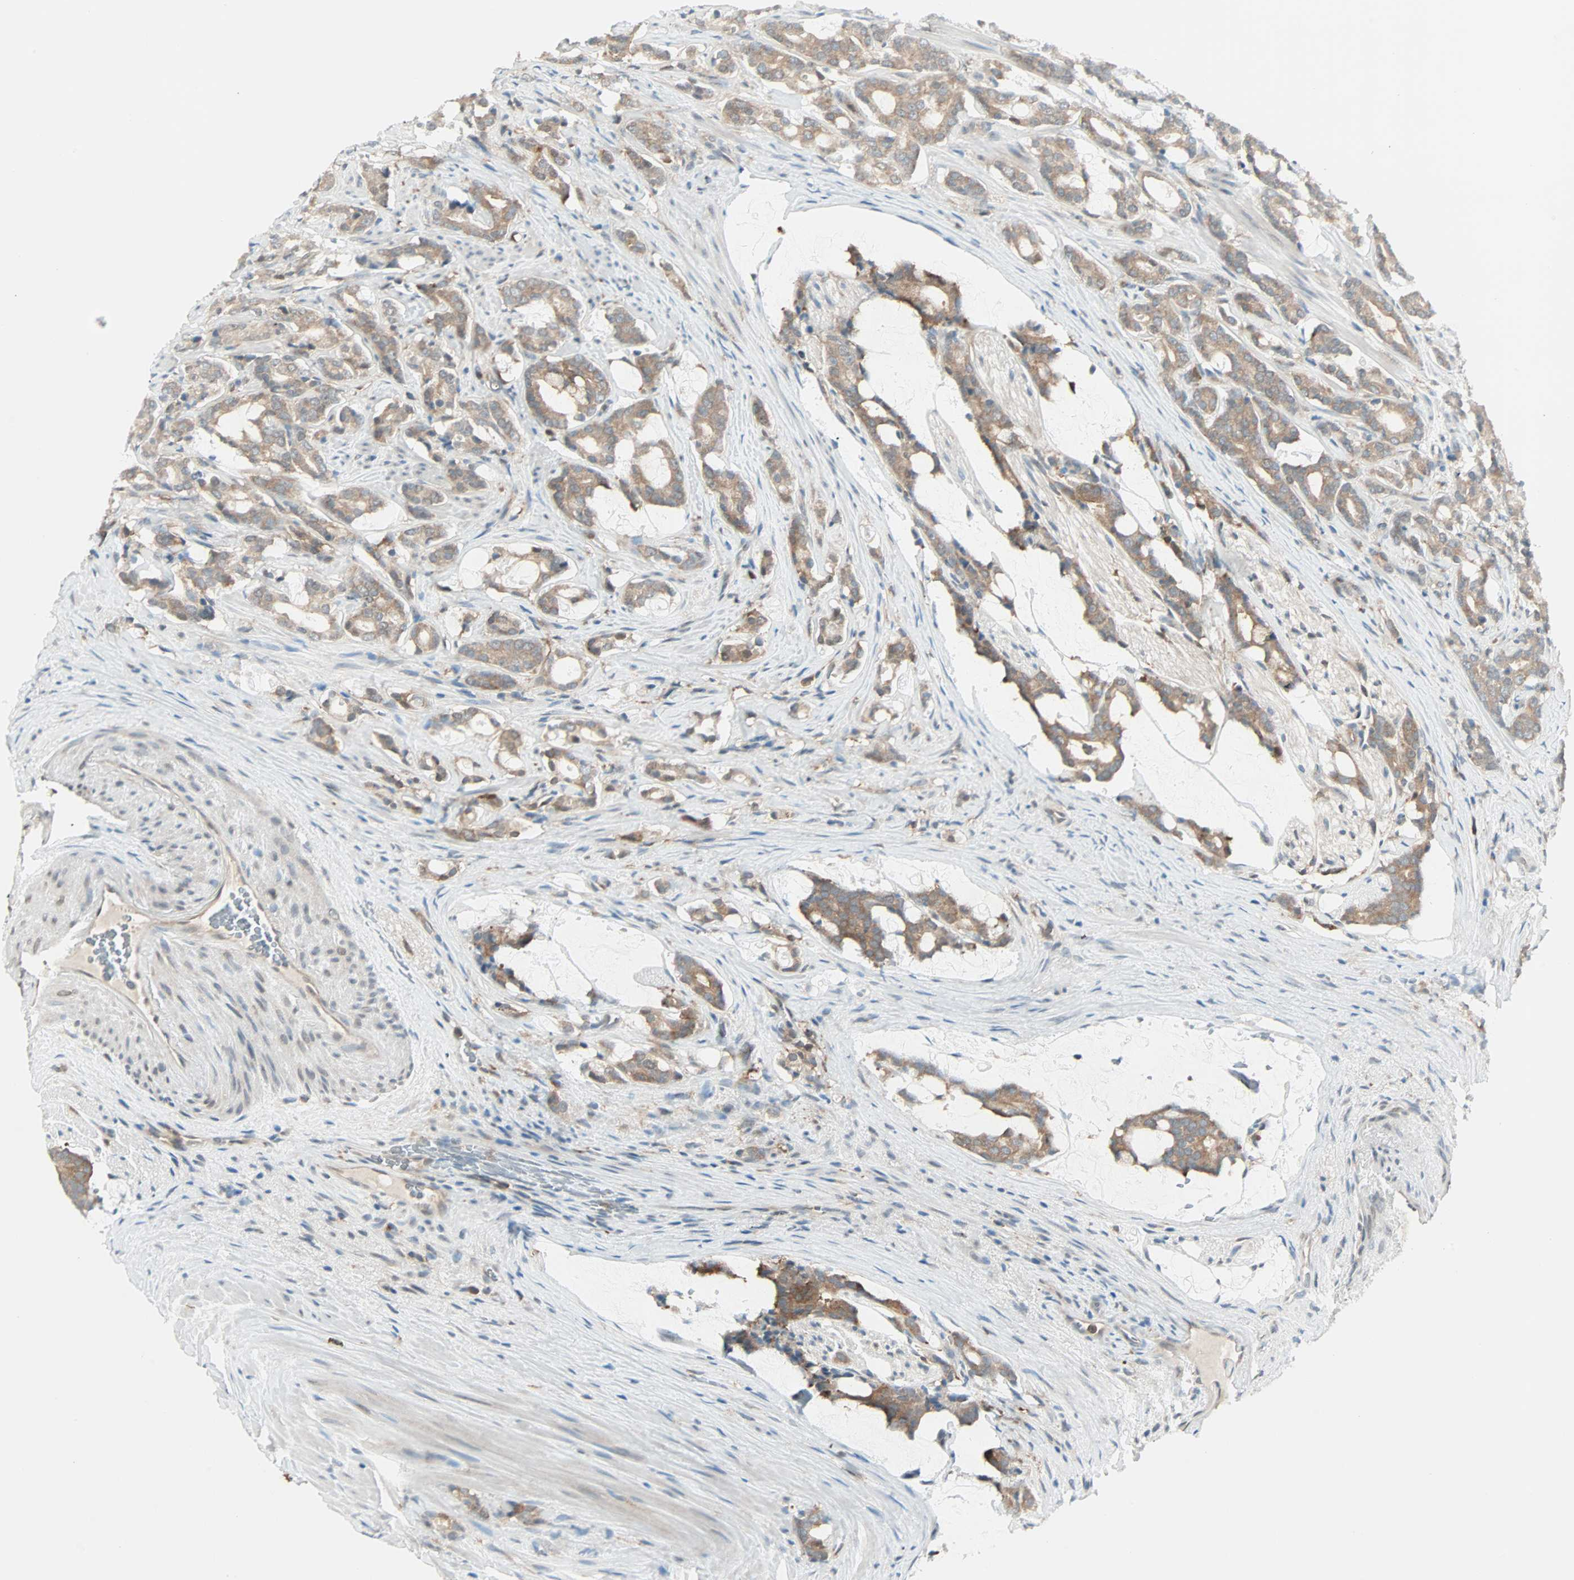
{"staining": {"intensity": "moderate", "quantity": ">75%", "location": "cytoplasmic/membranous"}, "tissue": "prostate cancer", "cell_type": "Tumor cells", "image_type": "cancer", "snomed": [{"axis": "morphology", "description": "Adenocarcinoma, Low grade"}, {"axis": "topography", "description": "Prostate"}], "caption": "DAB immunohistochemical staining of human low-grade adenocarcinoma (prostate) displays moderate cytoplasmic/membranous protein positivity in about >75% of tumor cells.", "gene": "SMIM8", "patient": {"sex": "male", "age": 58}}